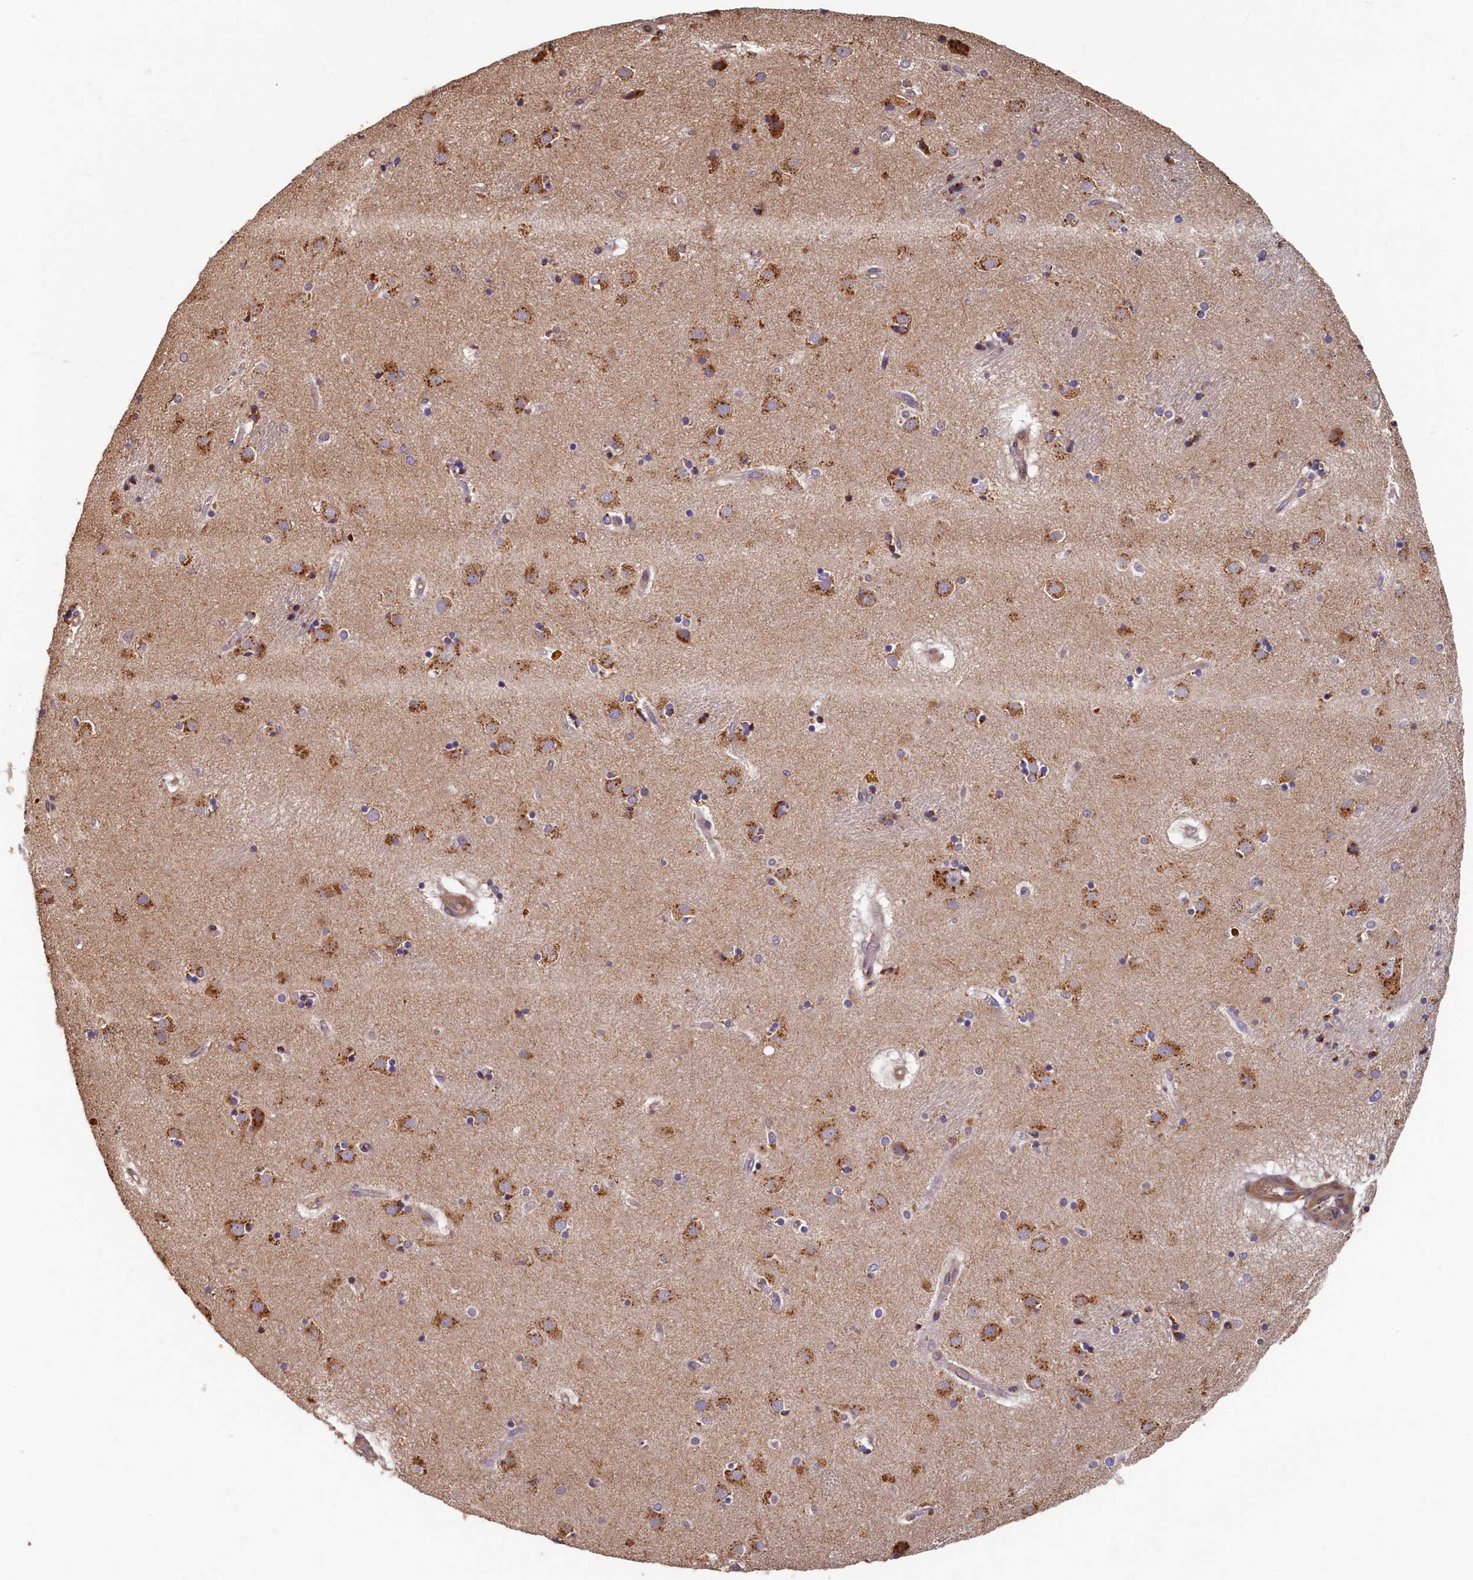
{"staining": {"intensity": "moderate", "quantity": "<25%", "location": "cytoplasmic/membranous"}, "tissue": "caudate", "cell_type": "Glial cells", "image_type": "normal", "snomed": [{"axis": "morphology", "description": "Normal tissue, NOS"}, {"axis": "topography", "description": "Lateral ventricle wall"}], "caption": "An immunohistochemistry (IHC) photomicrograph of normal tissue is shown. Protein staining in brown shows moderate cytoplasmic/membranous positivity in caudate within glial cells.", "gene": "TMEM181", "patient": {"sex": "male", "age": 70}}